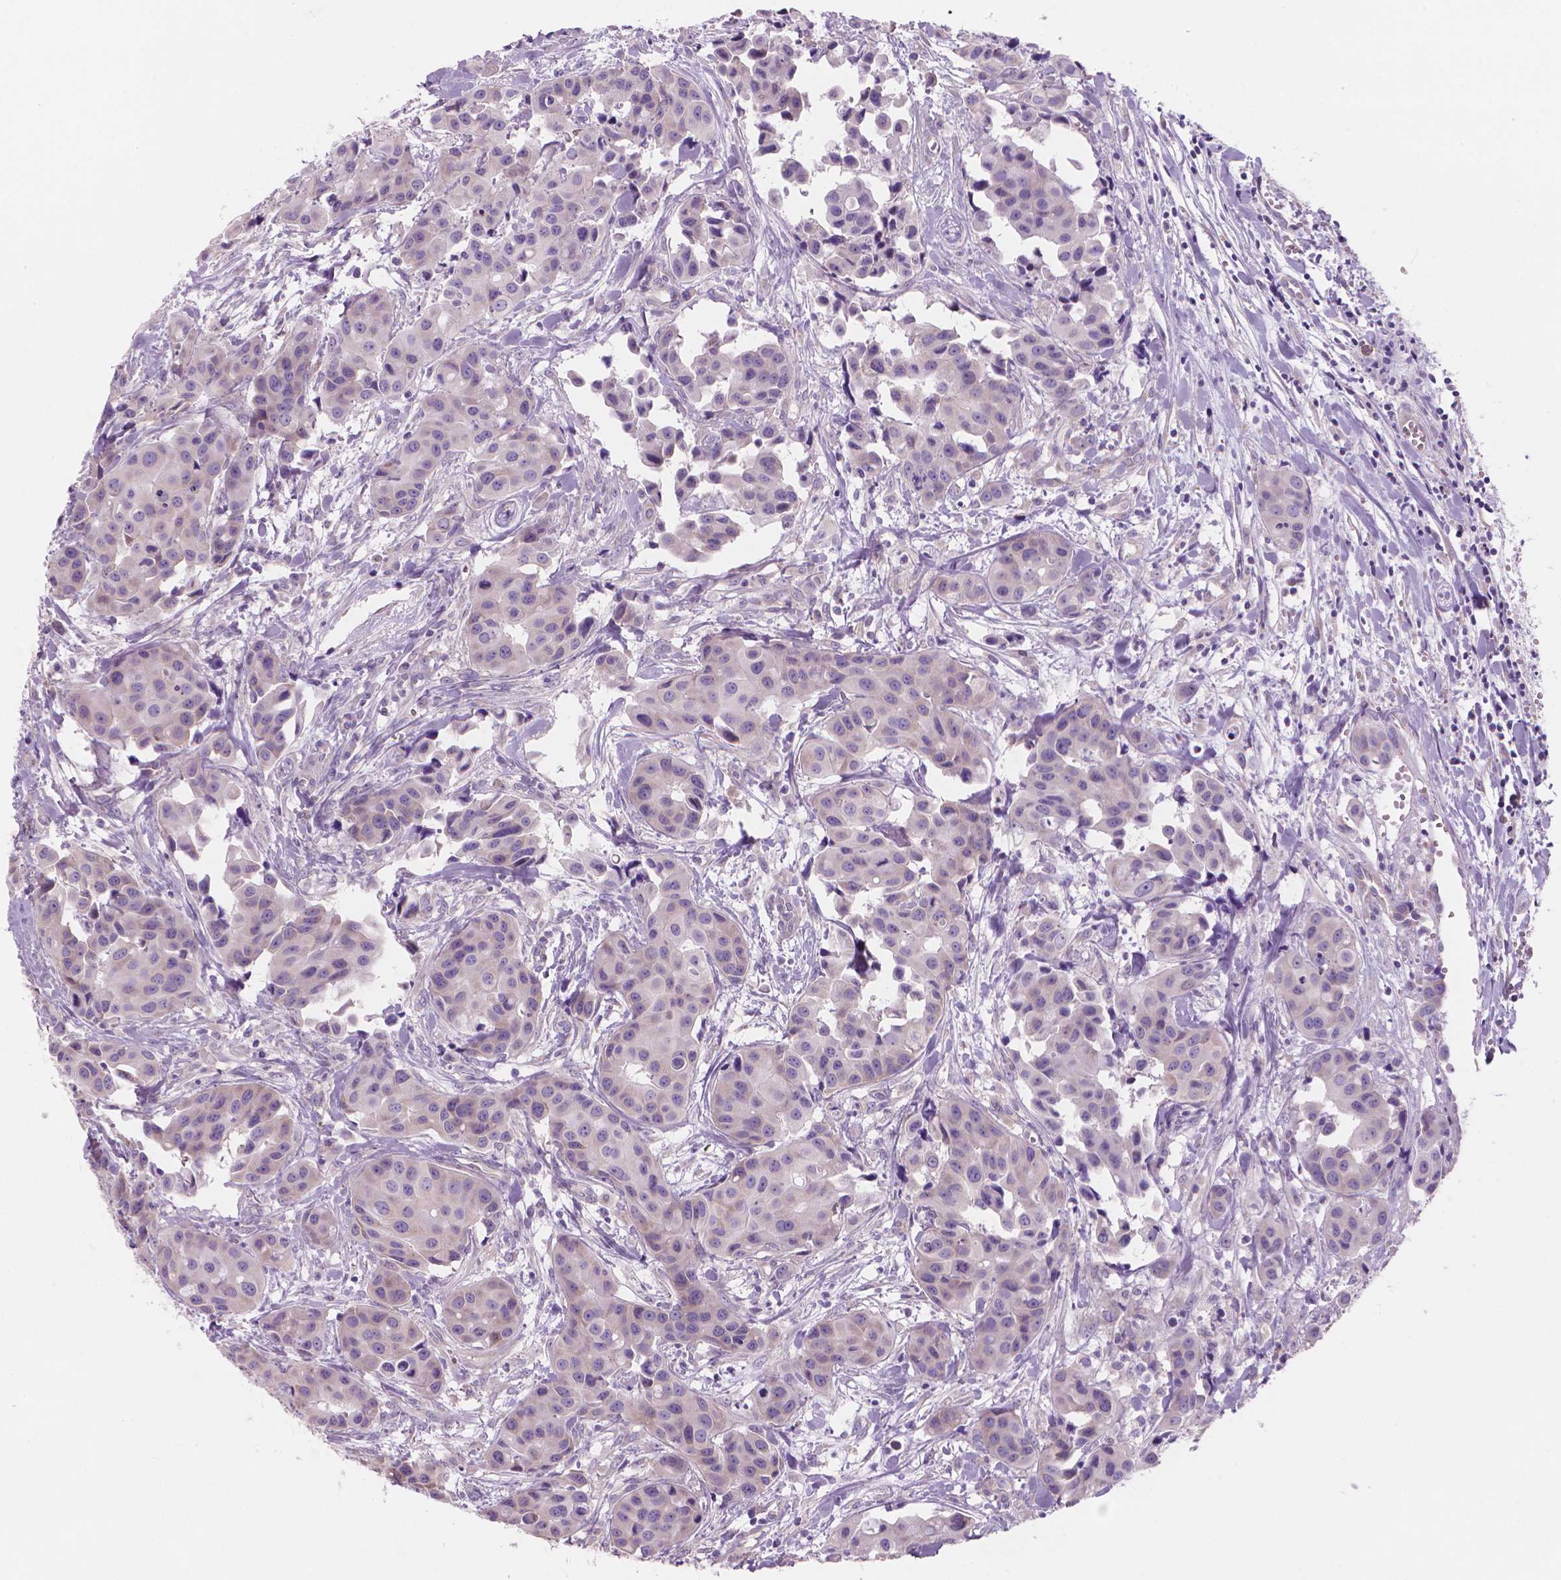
{"staining": {"intensity": "negative", "quantity": "none", "location": "none"}, "tissue": "head and neck cancer", "cell_type": "Tumor cells", "image_type": "cancer", "snomed": [{"axis": "morphology", "description": "Adenocarcinoma, NOS"}, {"axis": "topography", "description": "Head-Neck"}], "caption": "This histopathology image is of head and neck cancer stained with IHC to label a protein in brown with the nuclei are counter-stained blue. There is no staining in tumor cells. (DAB IHC, high magnification).", "gene": "ENSG00000187186", "patient": {"sex": "male", "age": 76}}